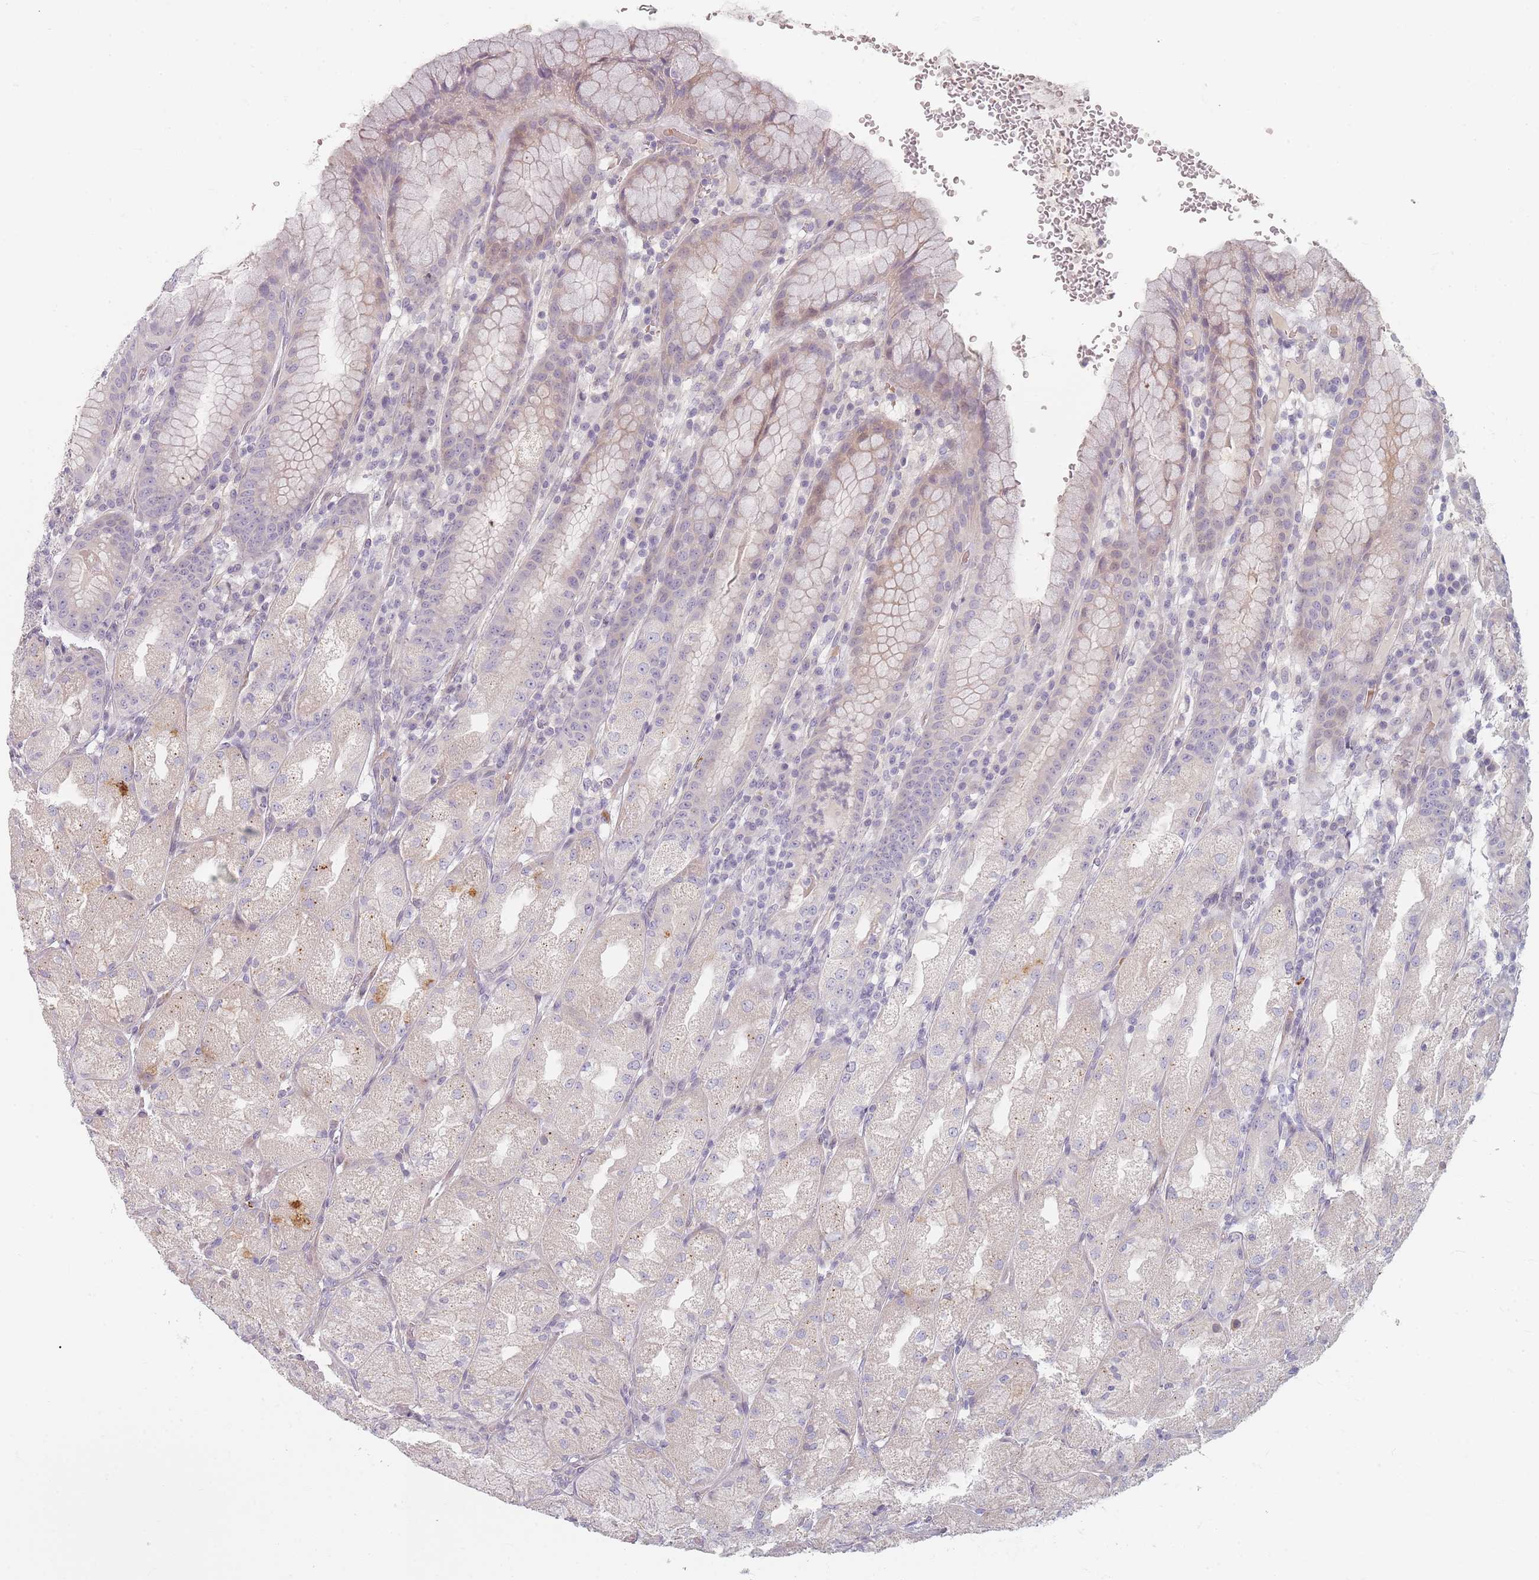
{"staining": {"intensity": "moderate", "quantity": "<25%", "location": "cytoplasmic/membranous"}, "tissue": "stomach", "cell_type": "Glandular cells", "image_type": "normal", "snomed": [{"axis": "morphology", "description": "Normal tissue, NOS"}, {"axis": "topography", "description": "Stomach, upper"}], "caption": "Human stomach stained with a protein marker demonstrates moderate staining in glandular cells.", "gene": "TMOD1", "patient": {"sex": "male", "age": 52}}